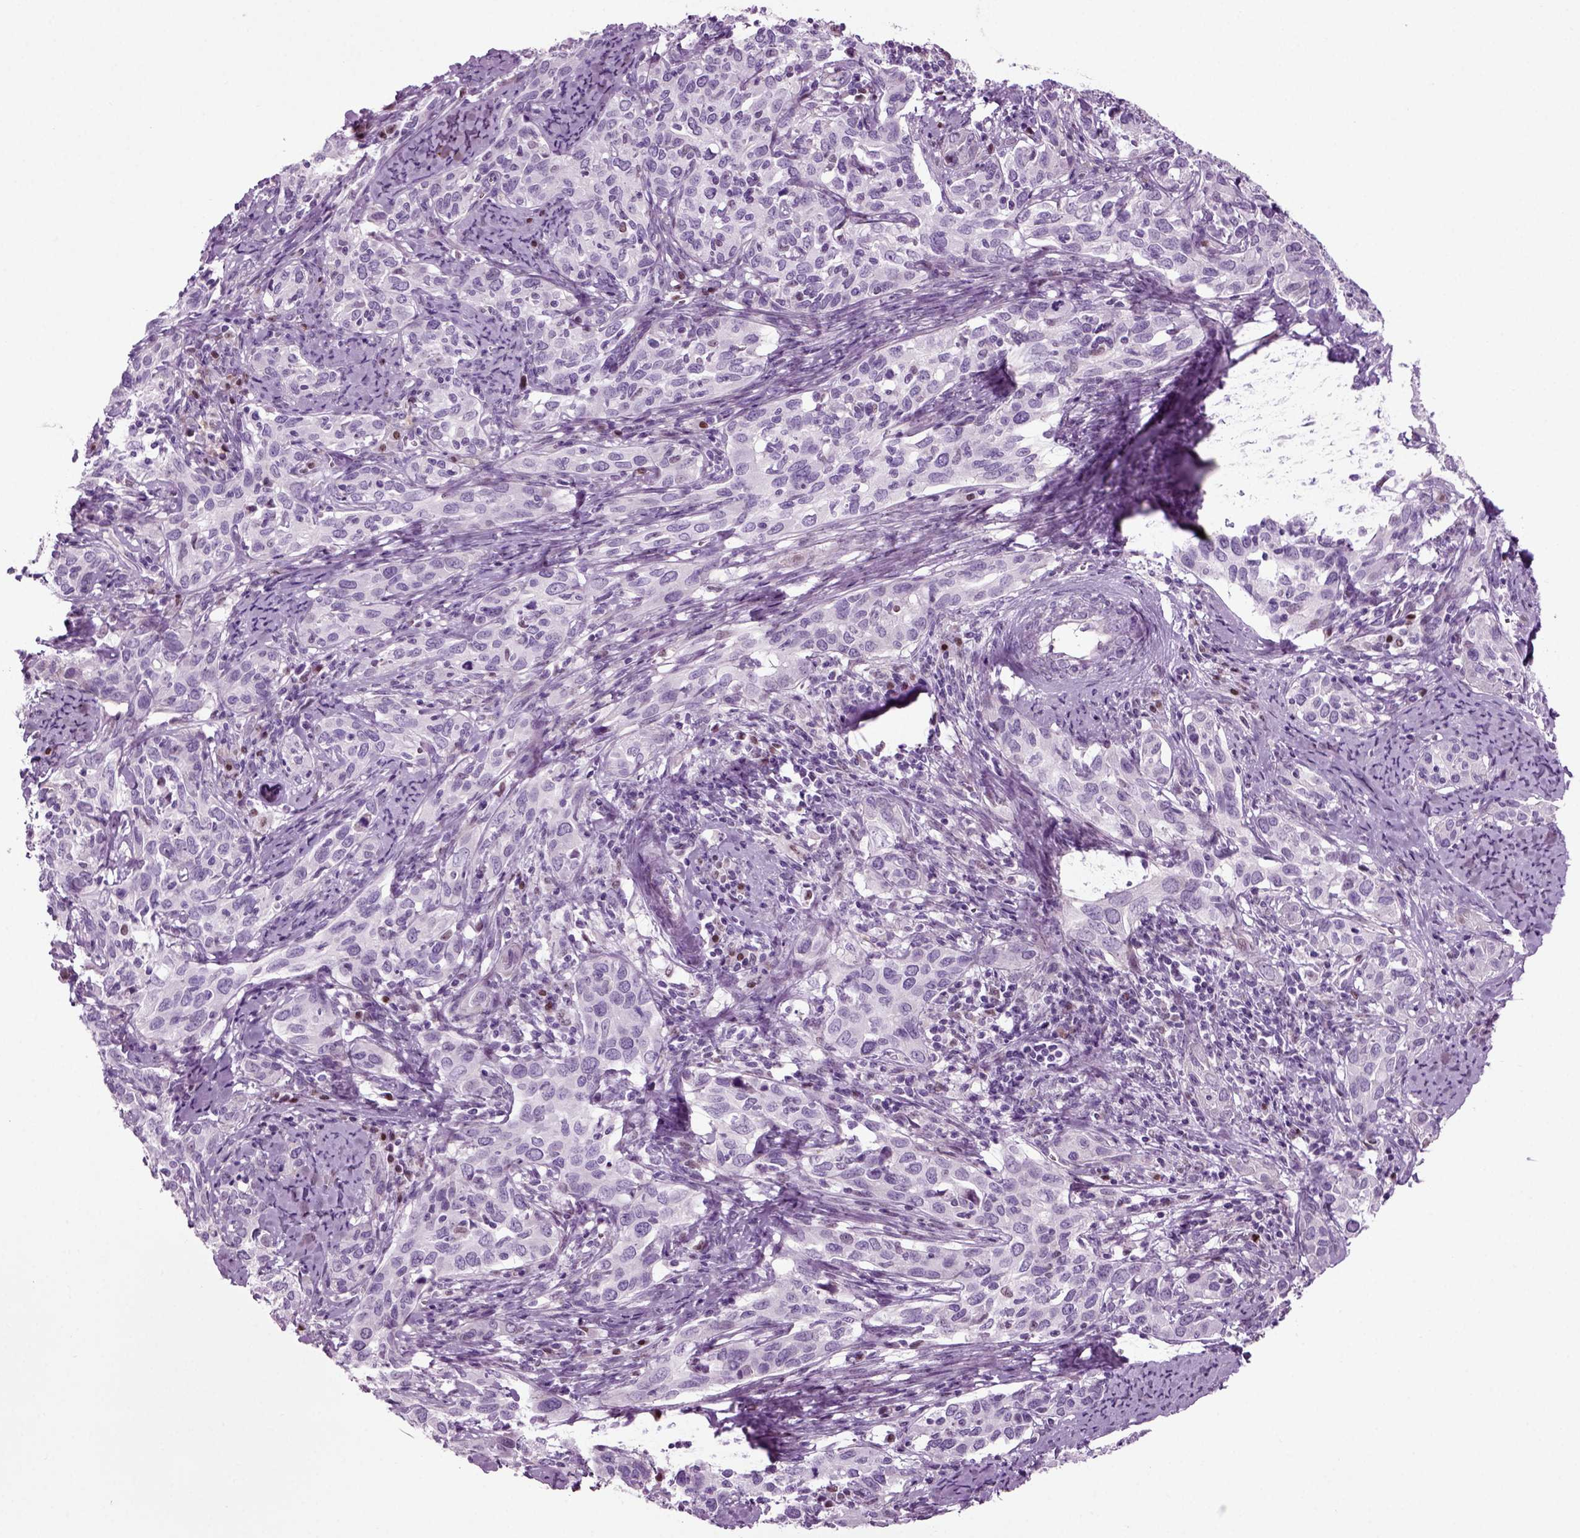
{"staining": {"intensity": "negative", "quantity": "none", "location": "none"}, "tissue": "cervical cancer", "cell_type": "Tumor cells", "image_type": "cancer", "snomed": [{"axis": "morphology", "description": "Squamous cell carcinoma, NOS"}, {"axis": "topography", "description": "Cervix"}], "caption": "There is no significant expression in tumor cells of cervical squamous cell carcinoma.", "gene": "ARID3A", "patient": {"sex": "female", "age": 51}}